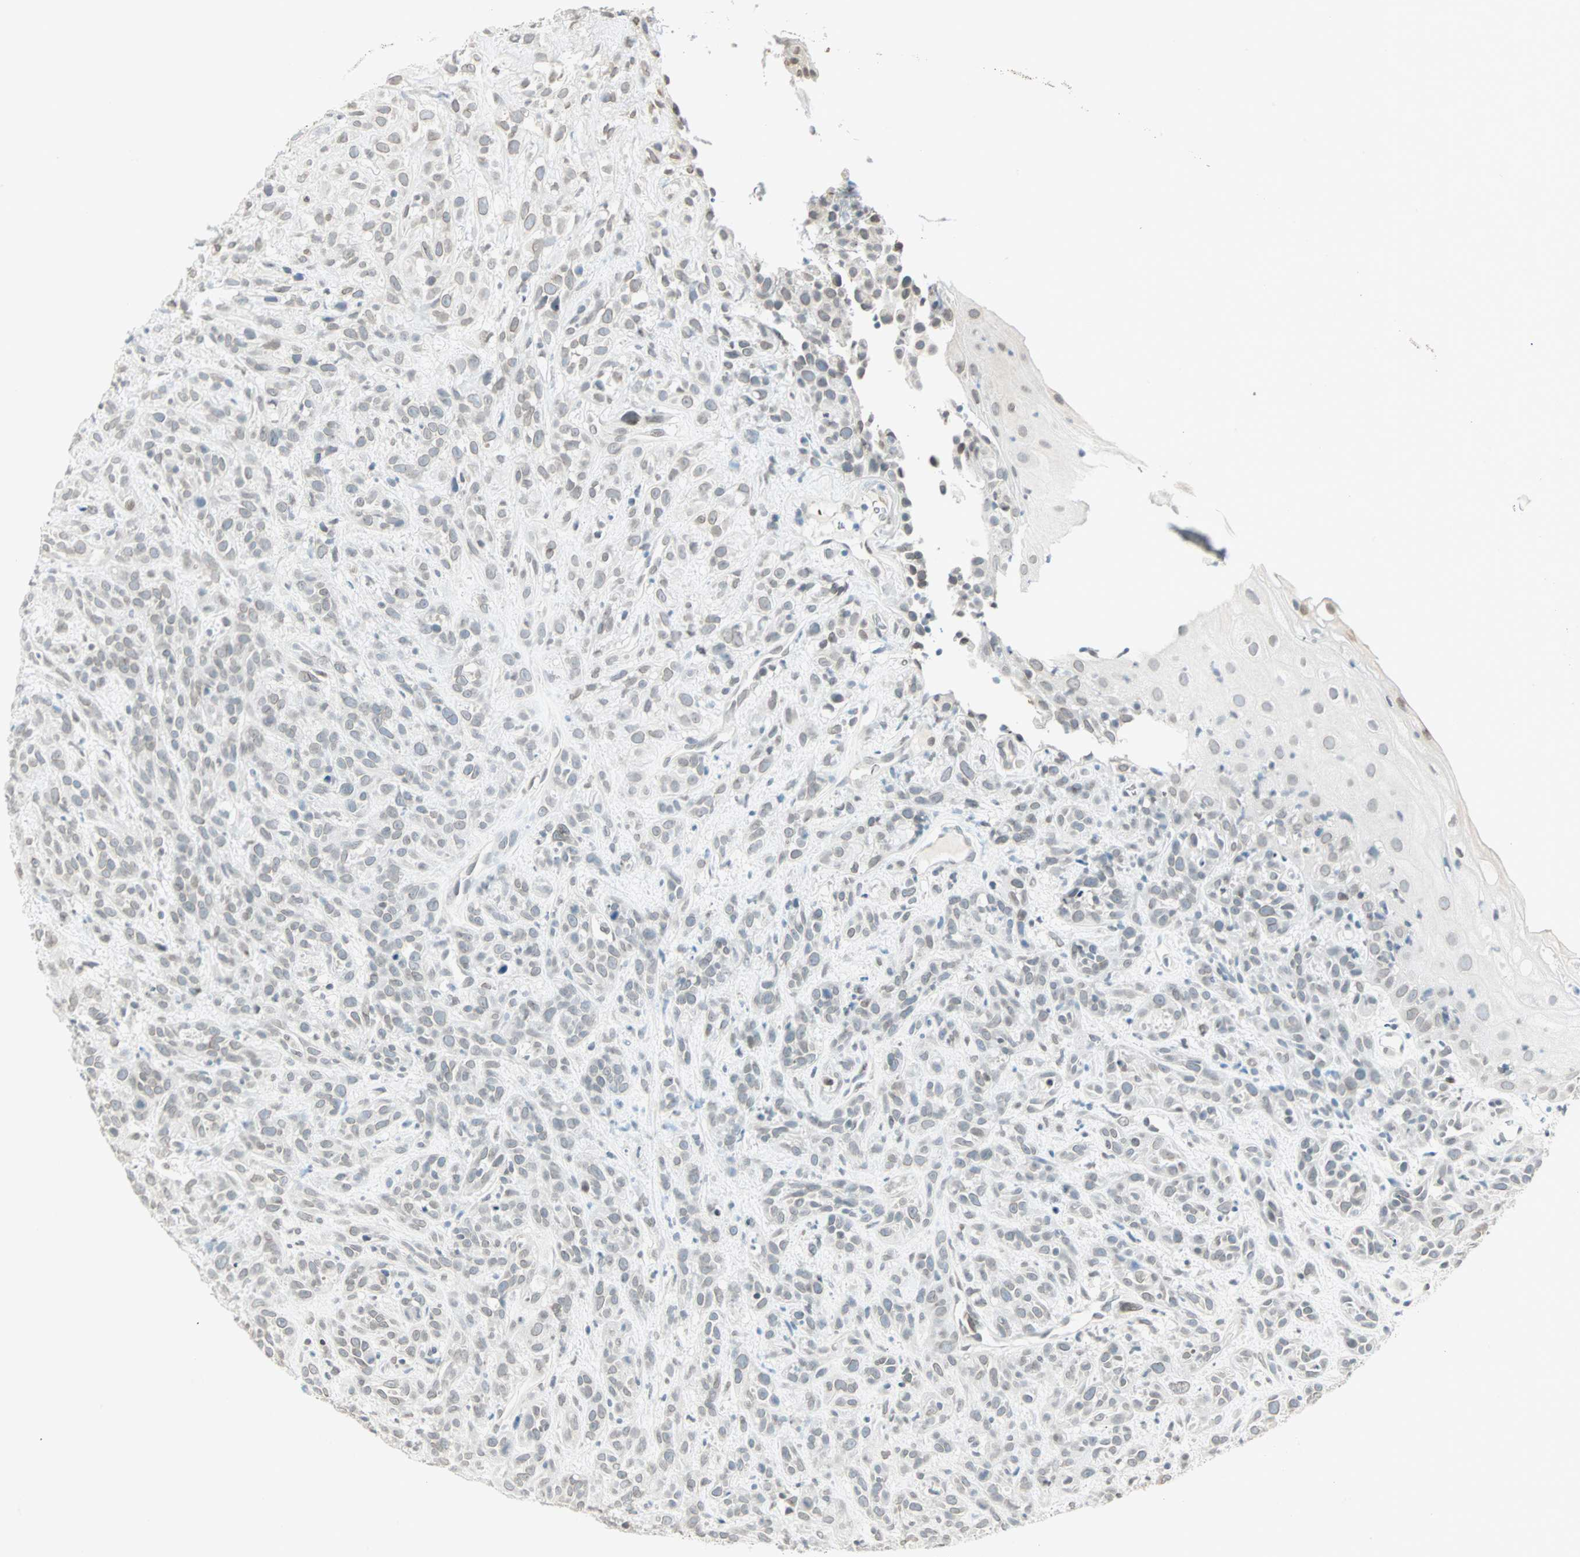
{"staining": {"intensity": "weak", "quantity": "<25%", "location": "cytoplasmic/membranous,nuclear"}, "tissue": "head and neck cancer", "cell_type": "Tumor cells", "image_type": "cancer", "snomed": [{"axis": "morphology", "description": "Normal tissue, NOS"}, {"axis": "morphology", "description": "Squamous cell carcinoma, NOS"}, {"axis": "topography", "description": "Cartilage tissue"}, {"axis": "topography", "description": "Head-Neck"}], "caption": "The image demonstrates no staining of tumor cells in head and neck cancer.", "gene": "BCAN", "patient": {"sex": "male", "age": 62}}